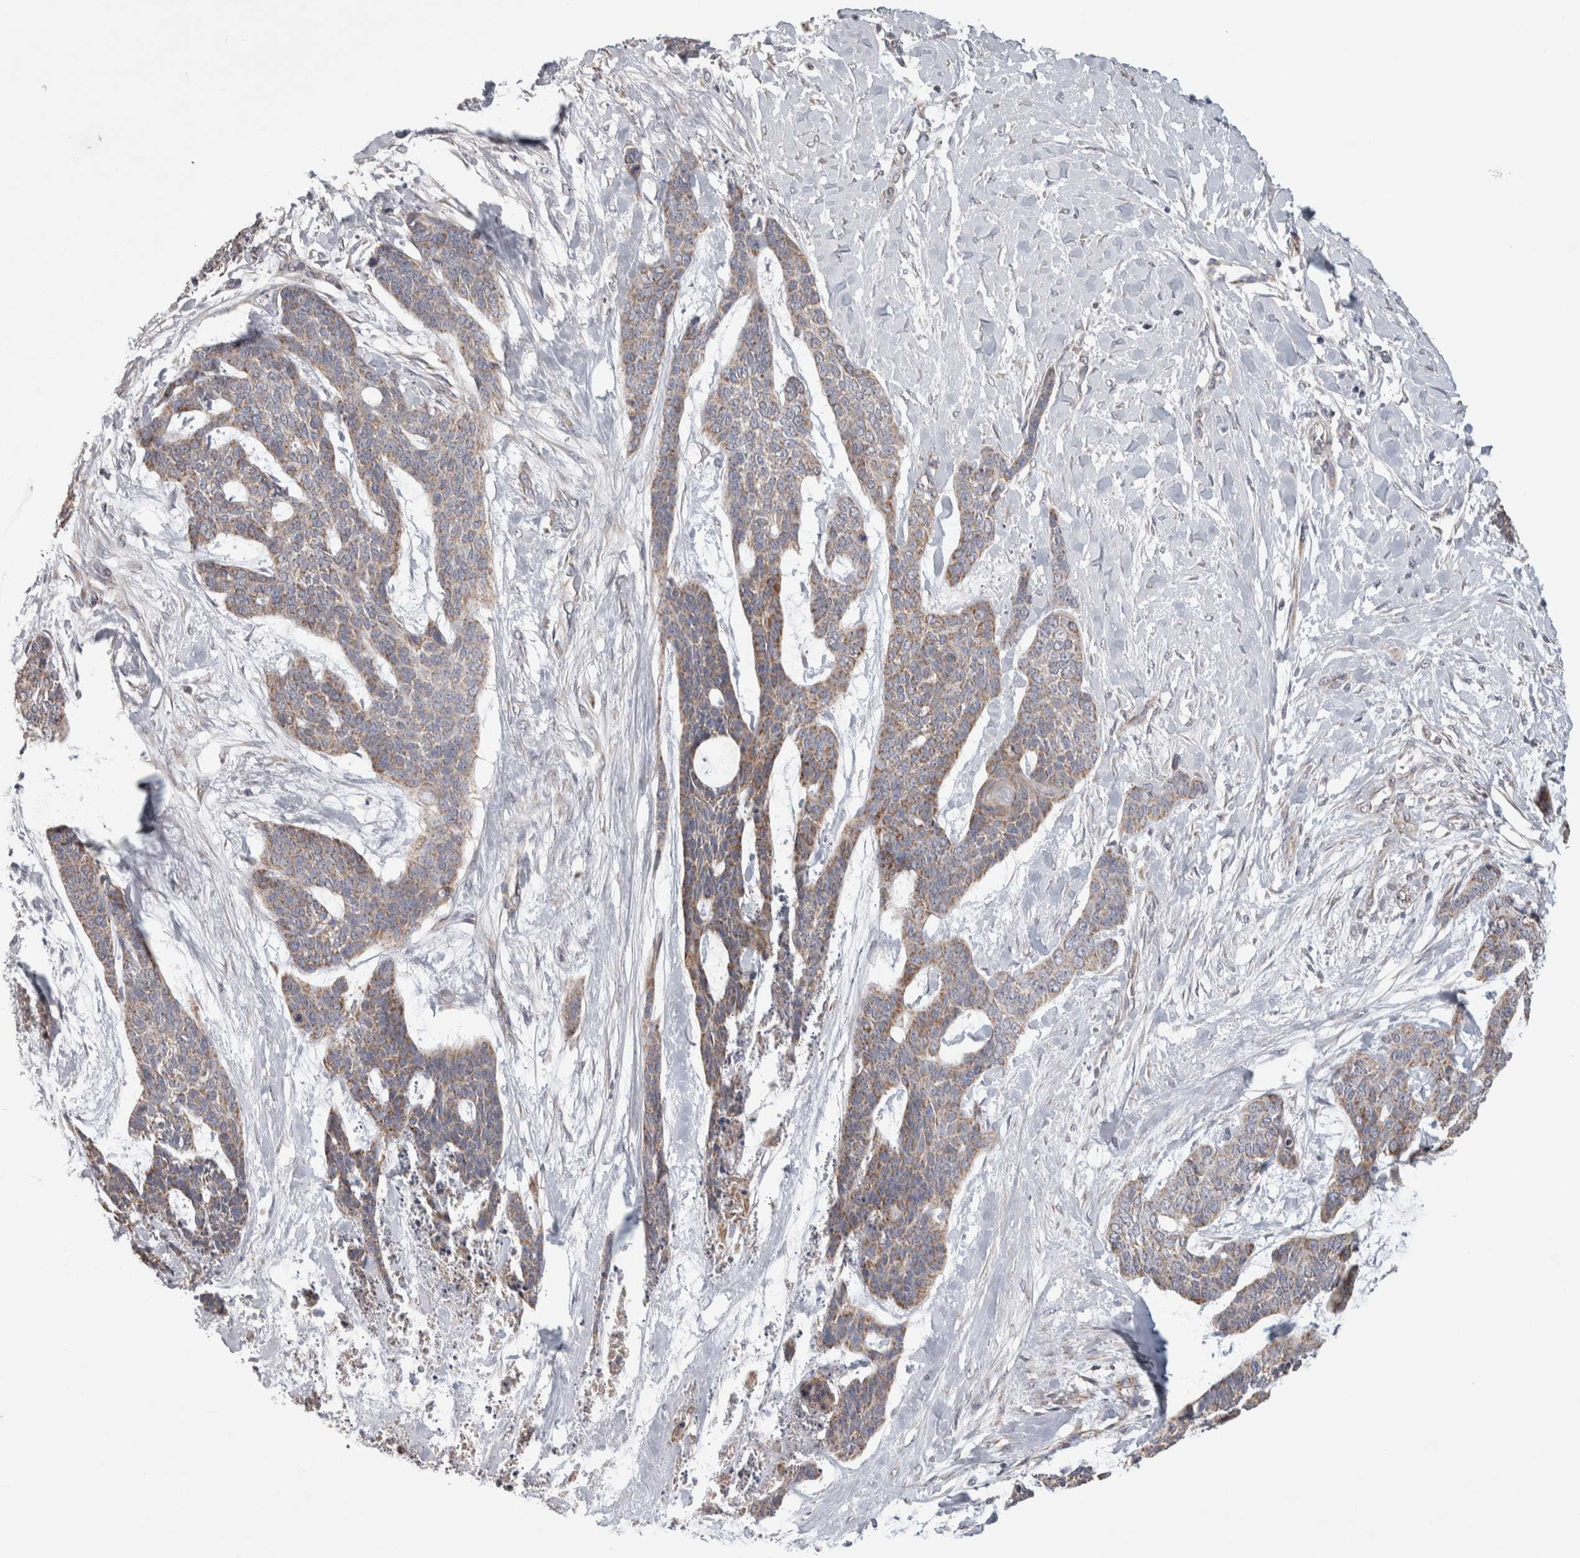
{"staining": {"intensity": "weak", "quantity": ">75%", "location": "cytoplasmic/membranous"}, "tissue": "skin cancer", "cell_type": "Tumor cells", "image_type": "cancer", "snomed": [{"axis": "morphology", "description": "Basal cell carcinoma"}, {"axis": "topography", "description": "Skin"}], "caption": "This micrograph displays immunohistochemistry (IHC) staining of skin cancer (basal cell carcinoma), with low weak cytoplasmic/membranous expression in approximately >75% of tumor cells.", "gene": "SCO1", "patient": {"sex": "female", "age": 64}}